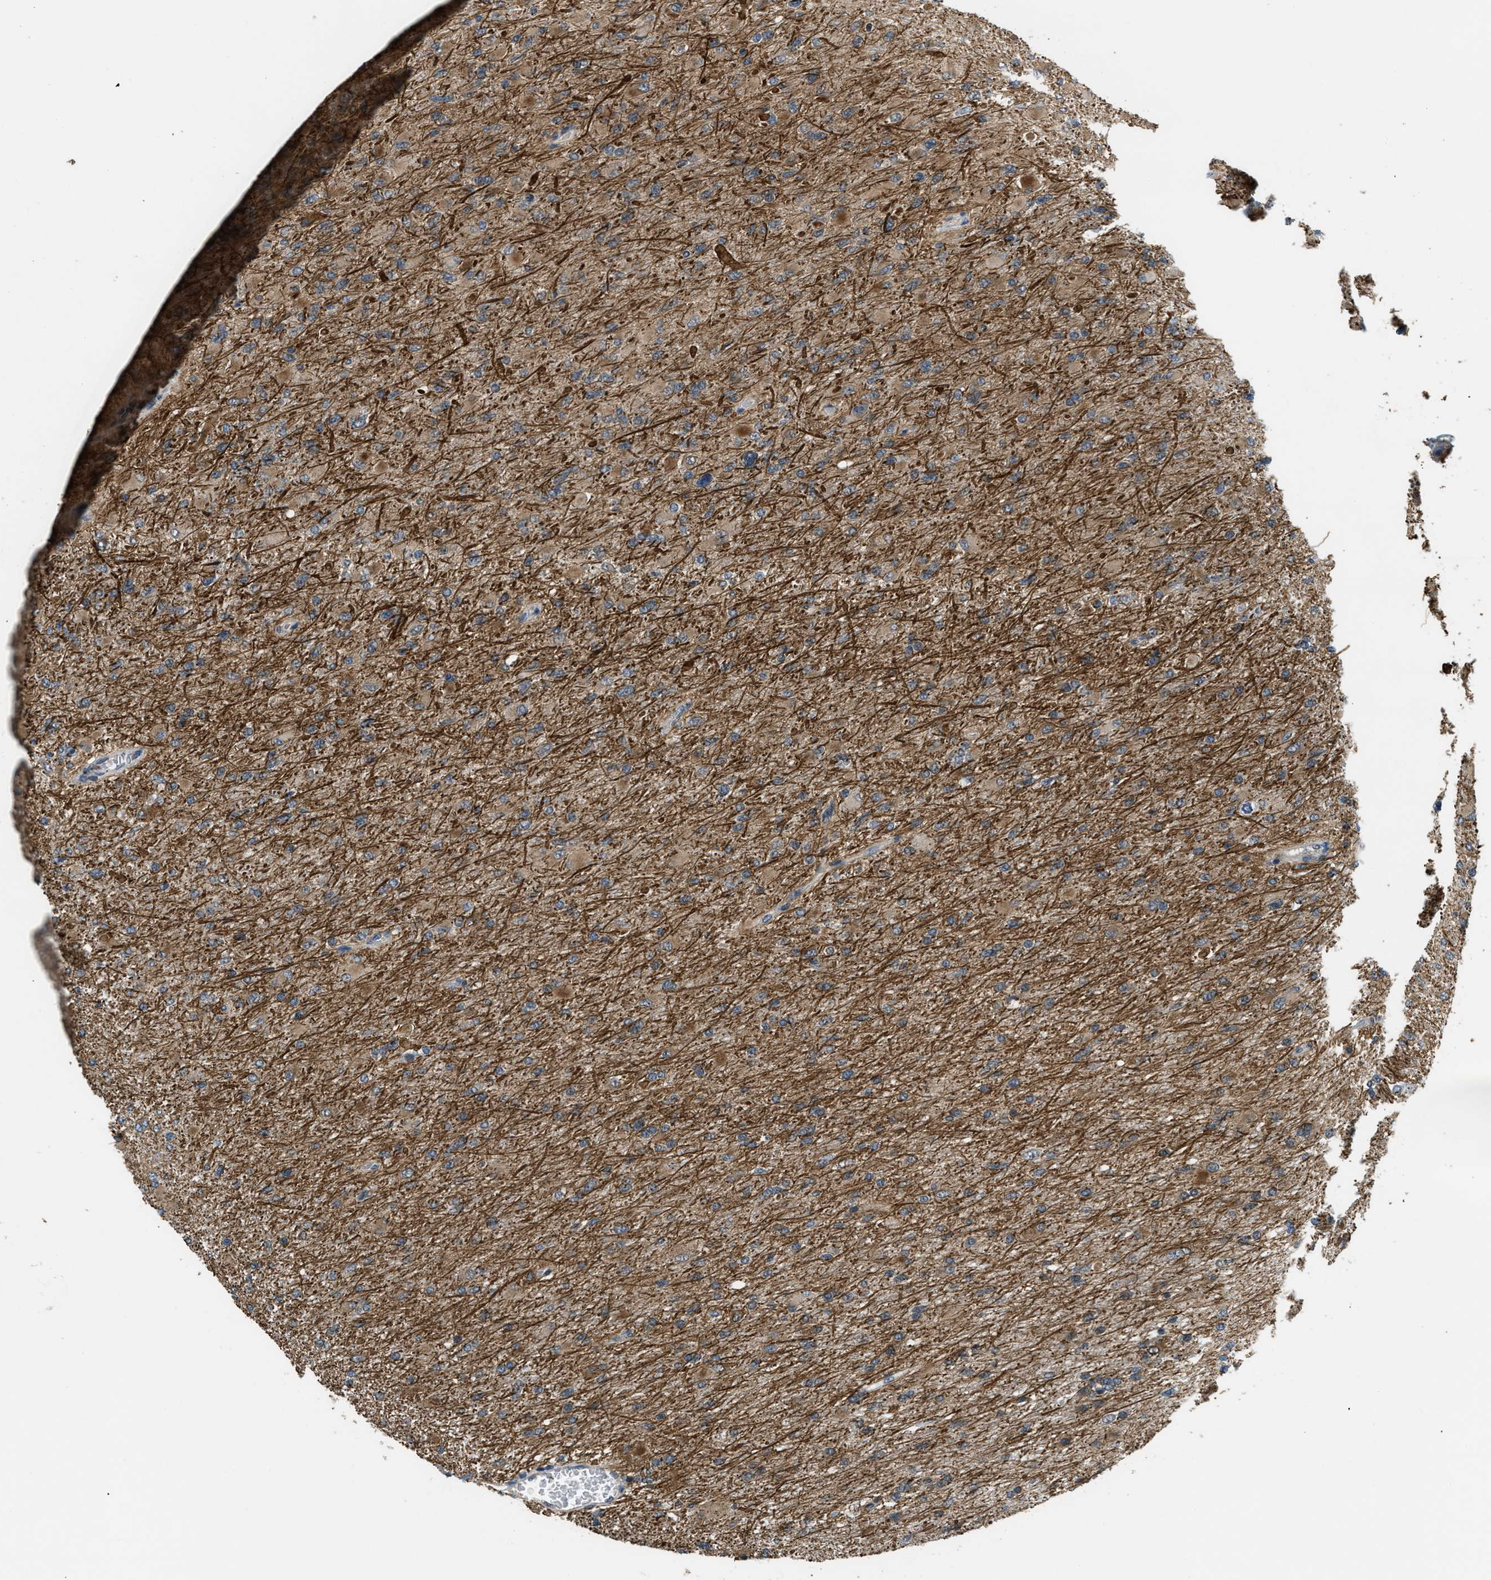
{"staining": {"intensity": "moderate", "quantity": "25%-75%", "location": "cytoplasmic/membranous"}, "tissue": "glioma", "cell_type": "Tumor cells", "image_type": "cancer", "snomed": [{"axis": "morphology", "description": "Glioma, malignant, High grade"}, {"axis": "topography", "description": "Cerebral cortex"}], "caption": "The image displays staining of malignant high-grade glioma, revealing moderate cytoplasmic/membranous protein positivity (brown color) within tumor cells.", "gene": "NAT1", "patient": {"sex": "female", "age": 36}}